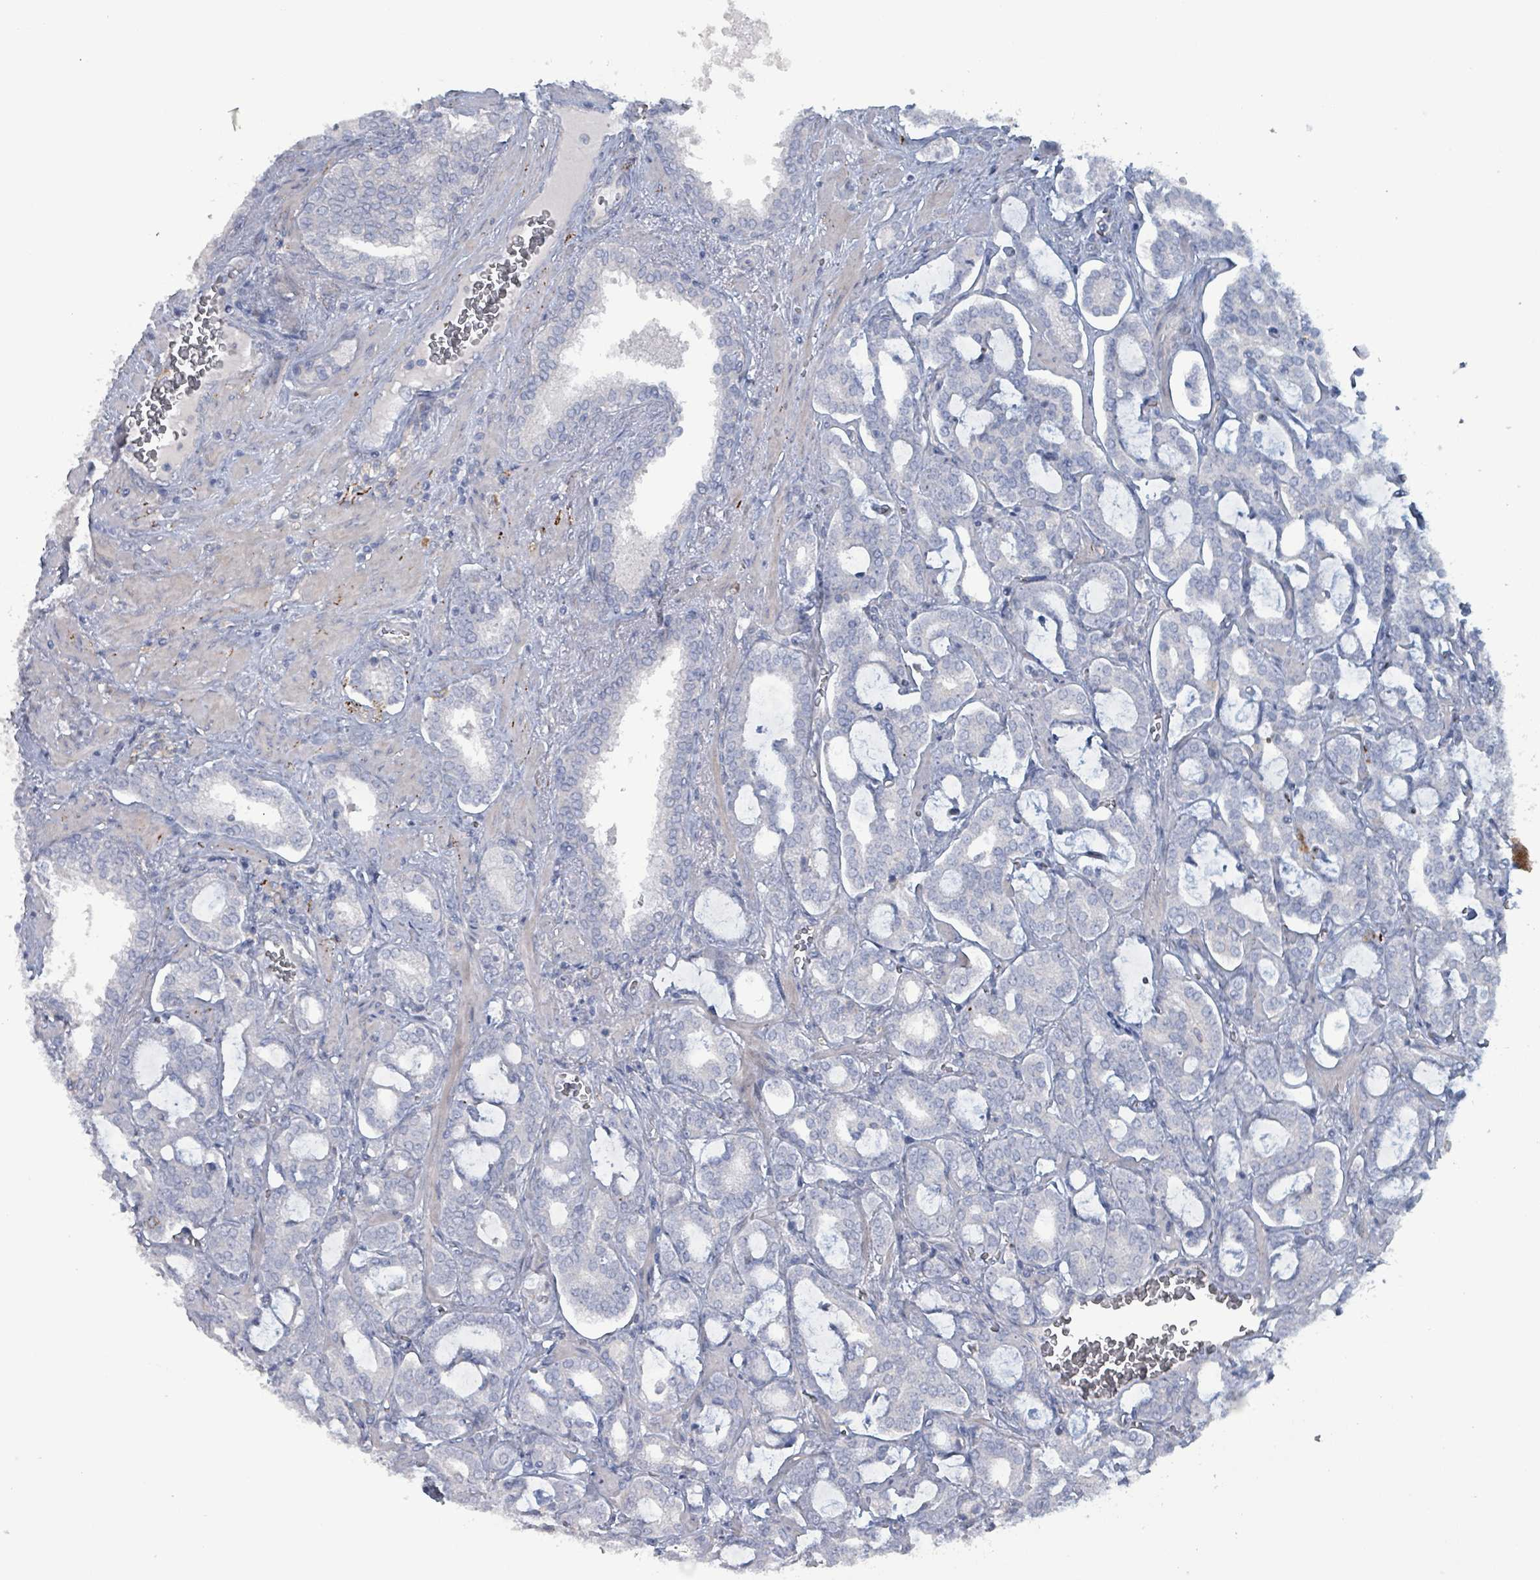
{"staining": {"intensity": "negative", "quantity": "none", "location": "none"}, "tissue": "prostate cancer", "cell_type": "Tumor cells", "image_type": "cancer", "snomed": [{"axis": "morphology", "description": "Adenocarcinoma, High grade"}, {"axis": "topography", "description": "Prostate and seminal vesicle, NOS"}], "caption": "A high-resolution image shows IHC staining of adenocarcinoma (high-grade) (prostate), which reveals no significant positivity in tumor cells.", "gene": "TAAR5", "patient": {"sex": "male", "age": 67}}